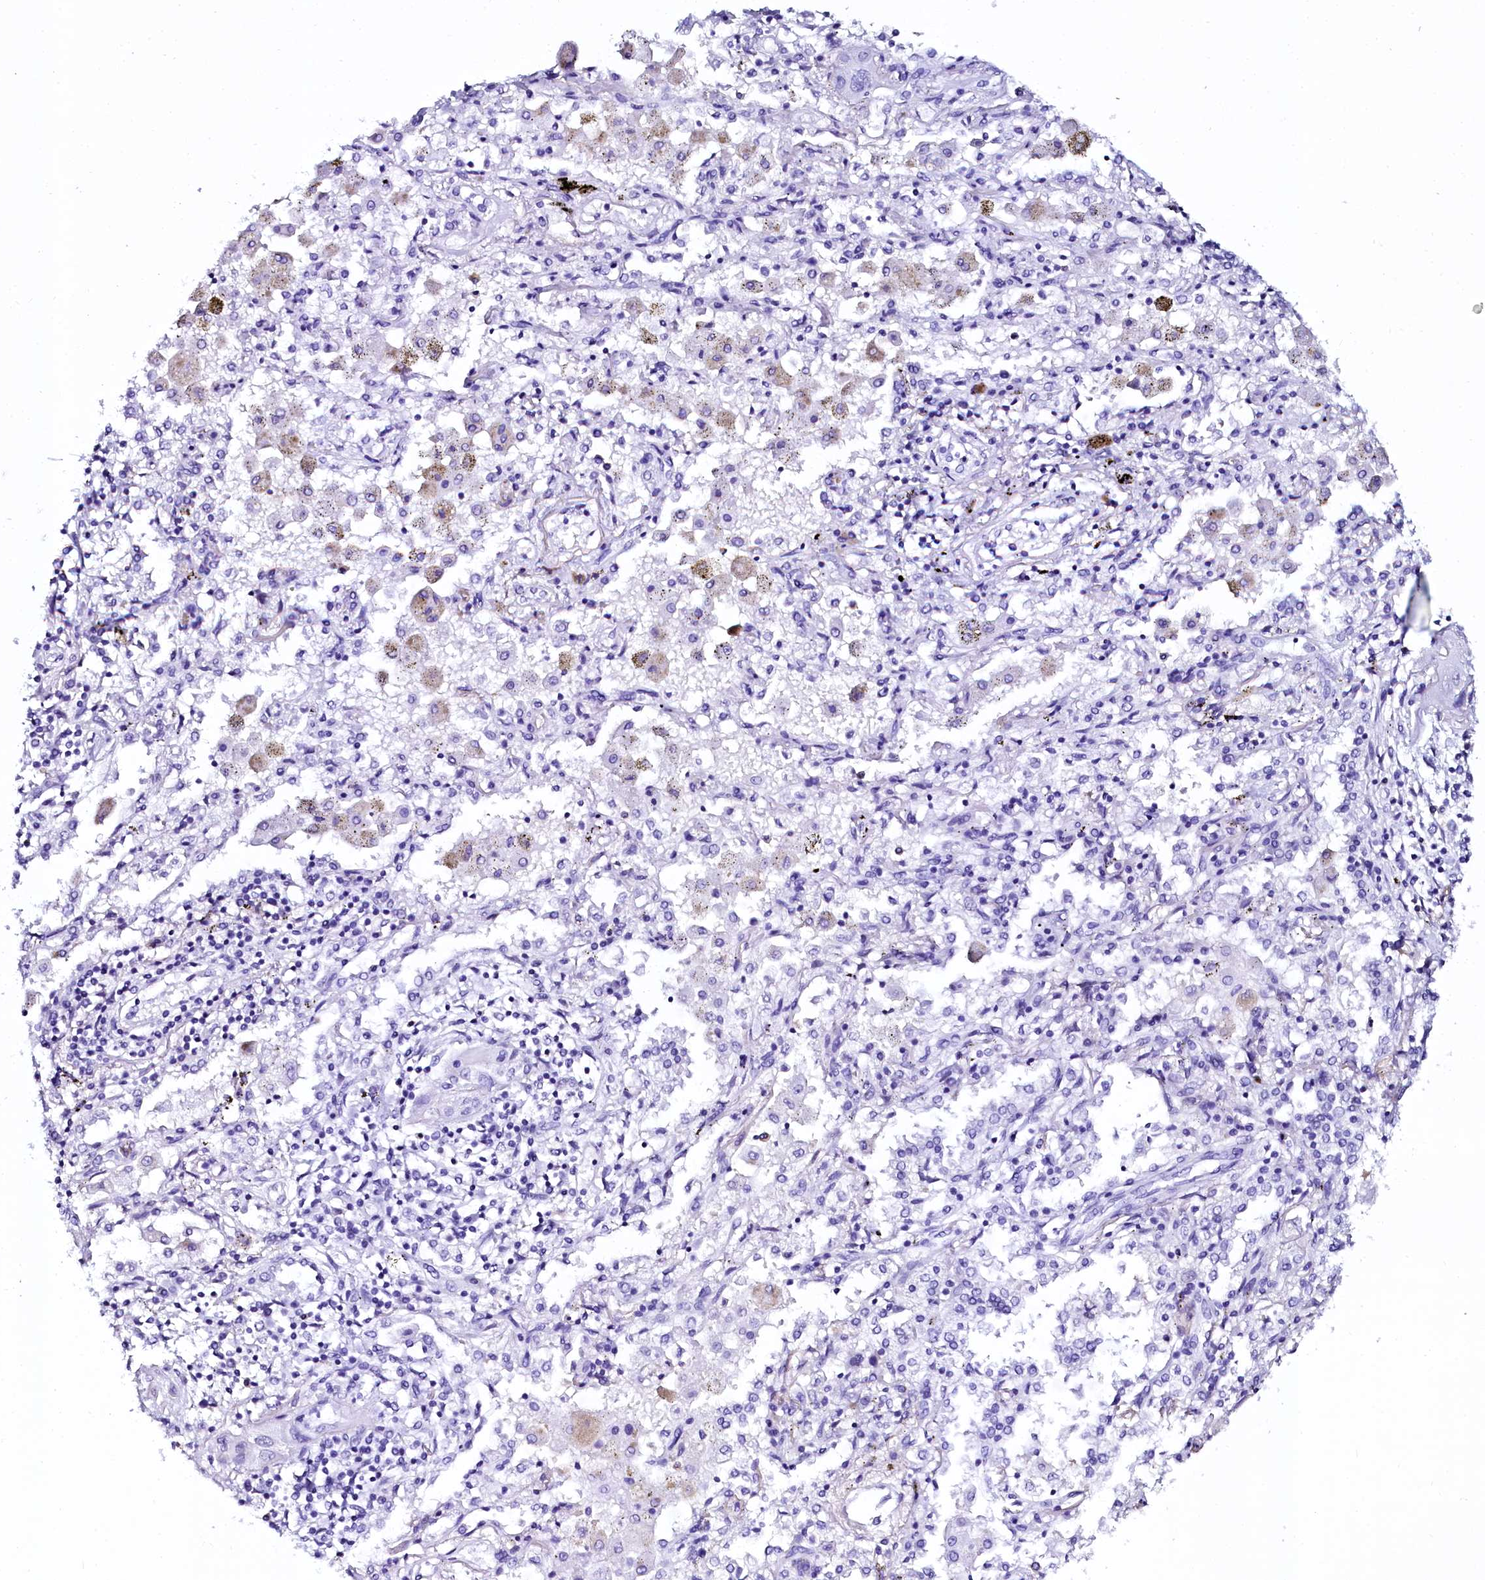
{"staining": {"intensity": "negative", "quantity": "none", "location": "none"}, "tissue": "lung cancer", "cell_type": "Tumor cells", "image_type": "cancer", "snomed": [{"axis": "morphology", "description": "Squamous cell carcinoma, NOS"}, {"axis": "topography", "description": "Lung"}], "caption": "There is no significant positivity in tumor cells of lung squamous cell carcinoma. The staining is performed using DAB (3,3'-diaminobenzidine) brown chromogen with nuclei counter-stained in using hematoxylin.", "gene": "SORD", "patient": {"sex": "female", "age": 47}}